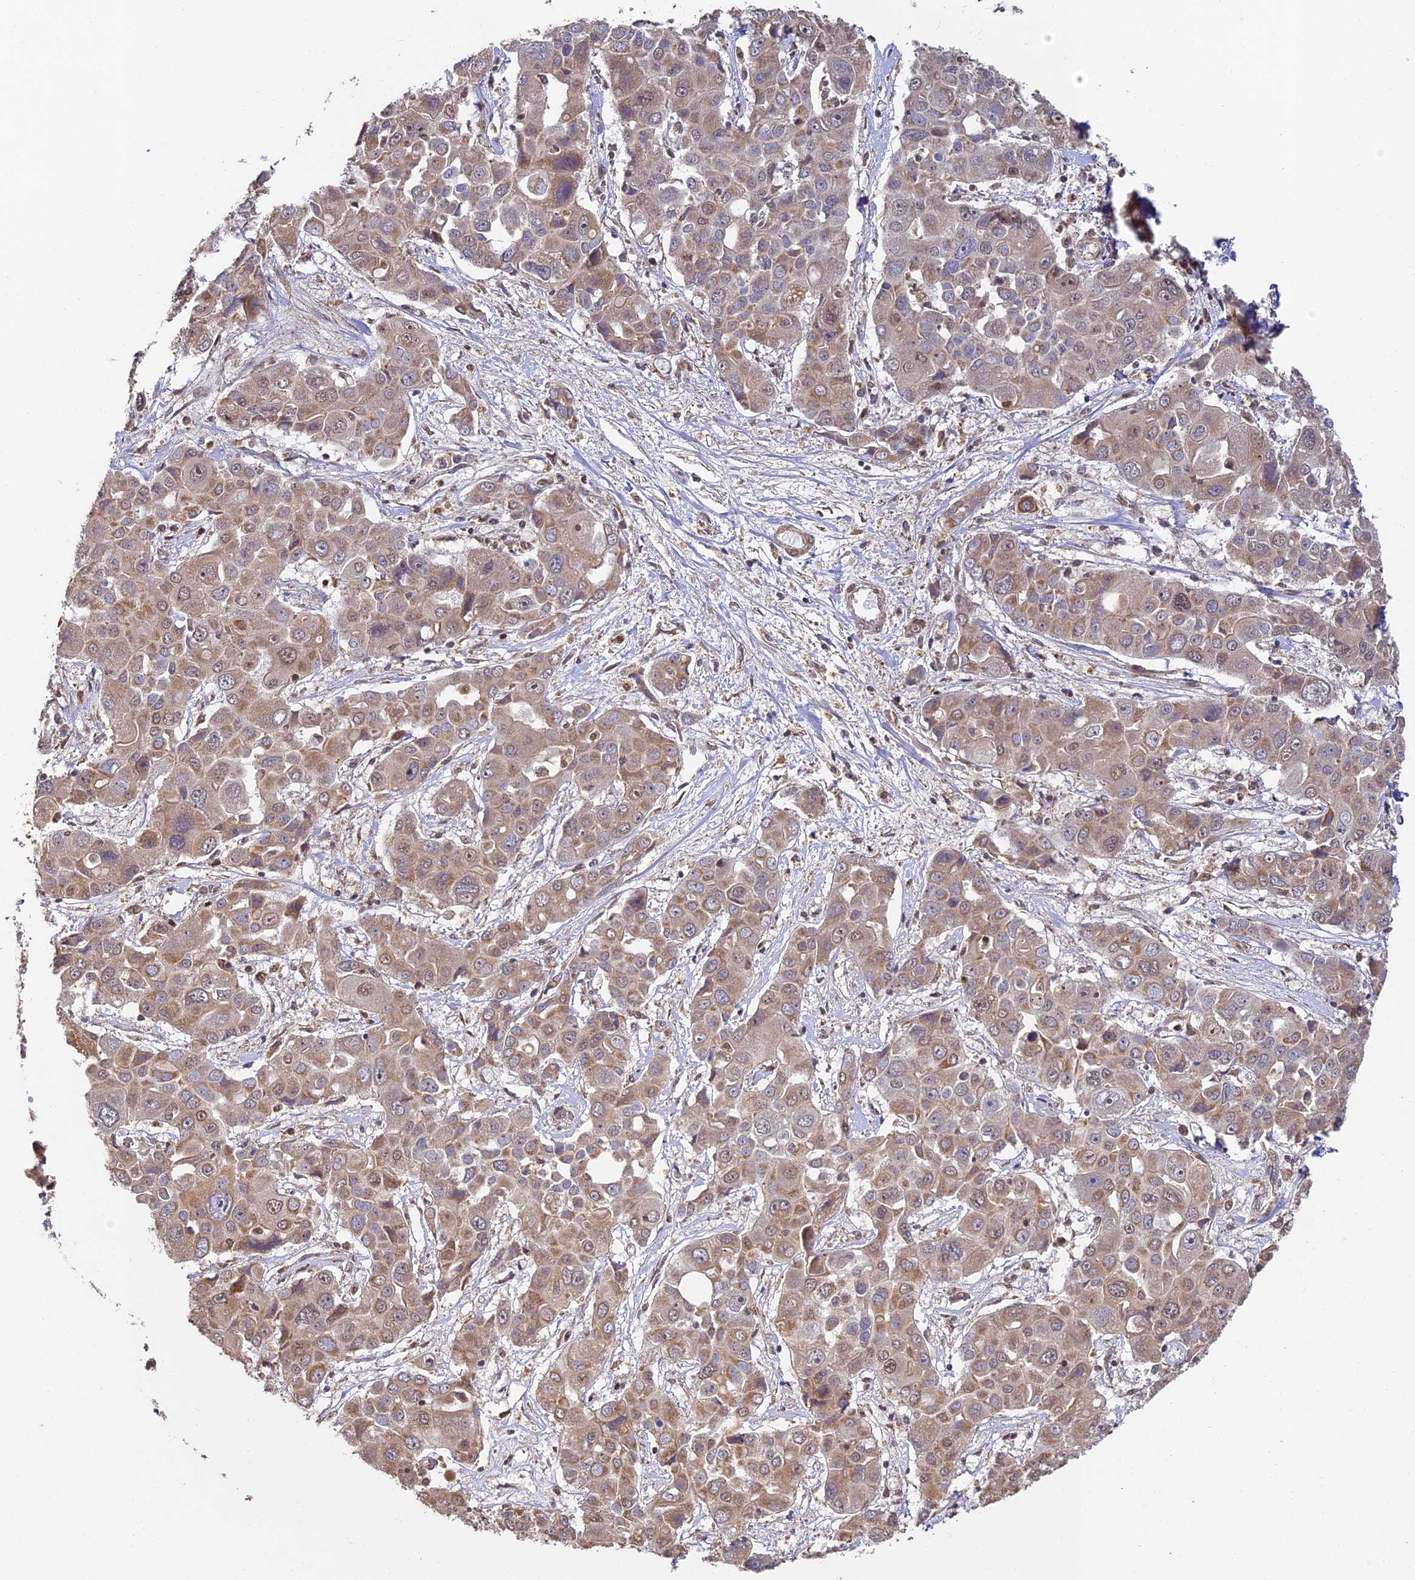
{"staining": {"intensity": "moderate", "quantity": ">75%", "location": "cytoplasmic/membranous,nuclear"}, "tissue": "liver cancer", "cell_type": "Tumor cells", "image_type": "cancer", "snomed": [{"axis": "morphology", "description": "Cholangiocarcinoma"}, {"axis": "topography", "description": "Liver"}], "caption": "Liver cancer tissue reveals moderate cytoplasmic/membranous and nuclear staining in about >75% of tumor cells, visualized by immunohistochemistry. (Stains: DAB (3,3'-diaminobenzidine) in brown, nuclei in blue, Microscopy: brightfield microscopy at high magnification).", "gene": "ZNF443", "patient": {"sex": "male", "age": 67}}